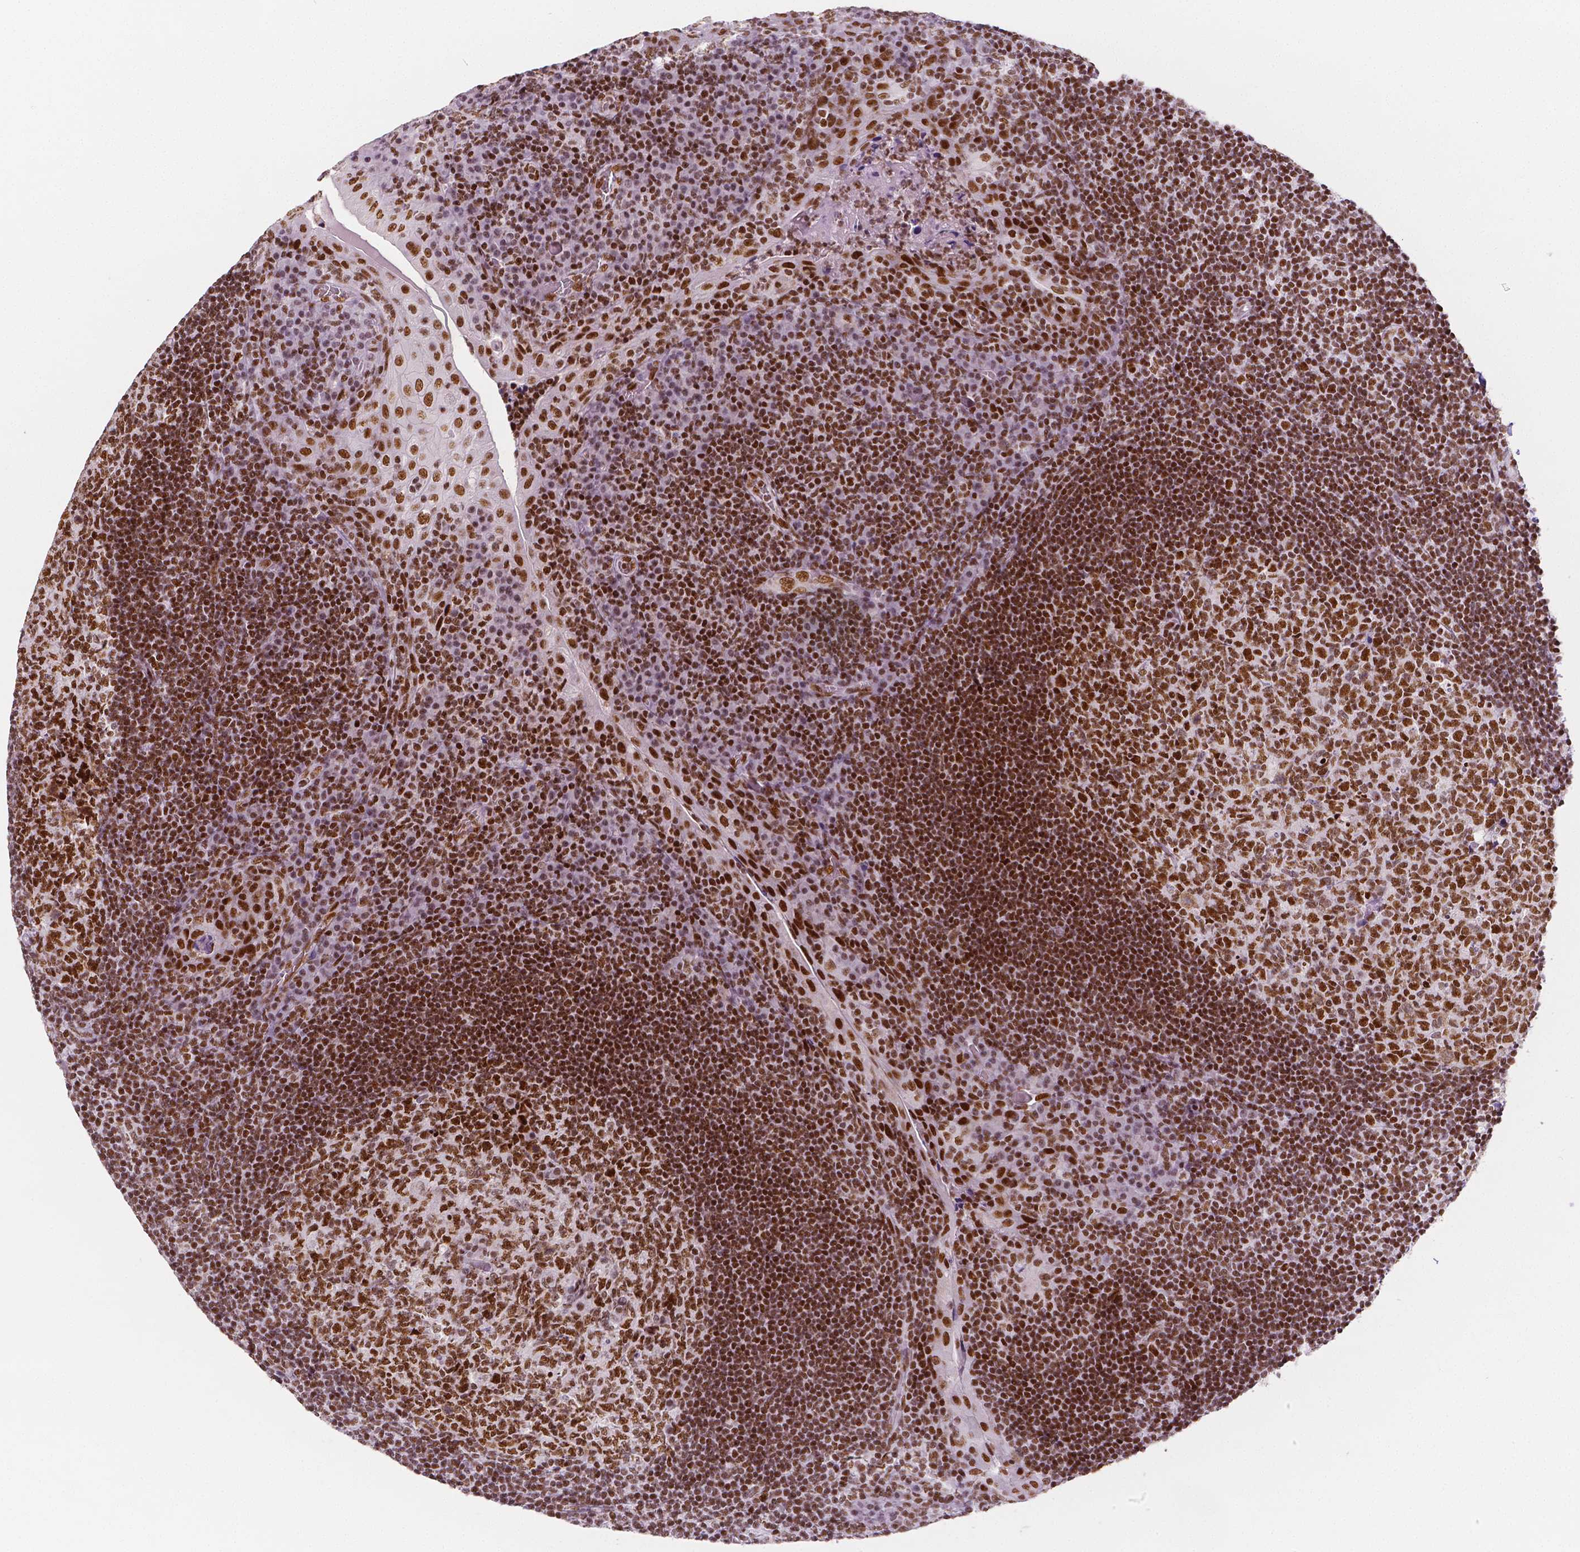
{"staining": {"intensity": "strong", "quantity": ">75%", "location": "nuclear"}, "tissue": "tonsil", "cell_type": "Germinal center cells", "image_type": "normal", "snomed": [{"axis": "morphology", "description": "Normal tissue, NOS"}, {"axis": "topography", "description": "Tonsil"}], "caption": "High-power microscopy captured an immunohistochemistry histopathology image of normal tonsil, revealing strong nuclear positivity in approximately >75% of germinal center cells.", "gene": "HDAC1", "patient": {"sex": "male", "age": 17}}